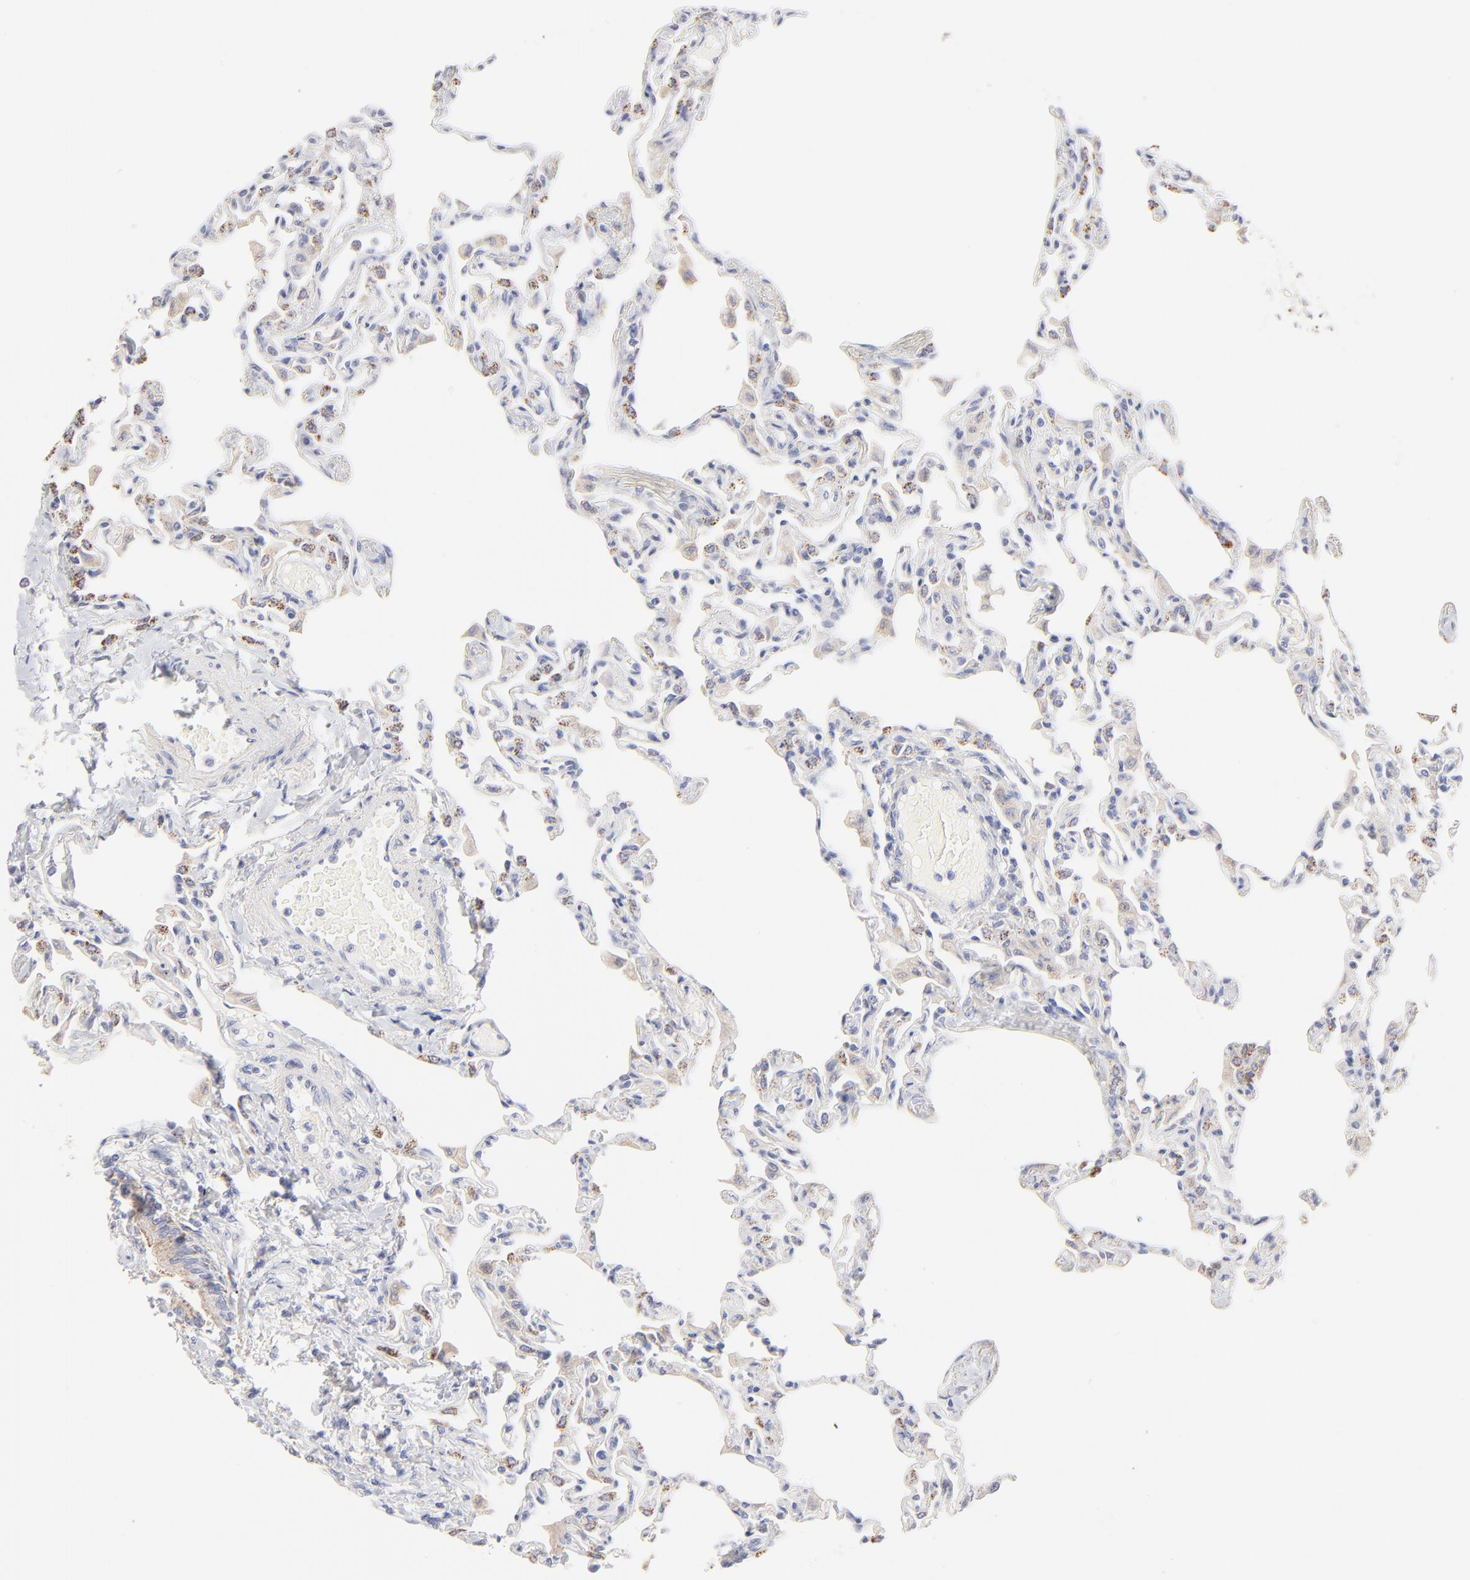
{"staining": {"intensity": "negative", "quantity": "none", "location": "none"}, "tissue": "lung", "cell_type": "Alveolar cells", "image_type": "normal", "snomed": [{"axis": "morphology", "description": "Normal tissue, NOS"}, {"axis": "topography", "description": "Lung"}], "caption": "The image reveals no staining of alveolar cells in benign lung.", "gene": "TST", "patient": {"sex": "female", "age": 49}}